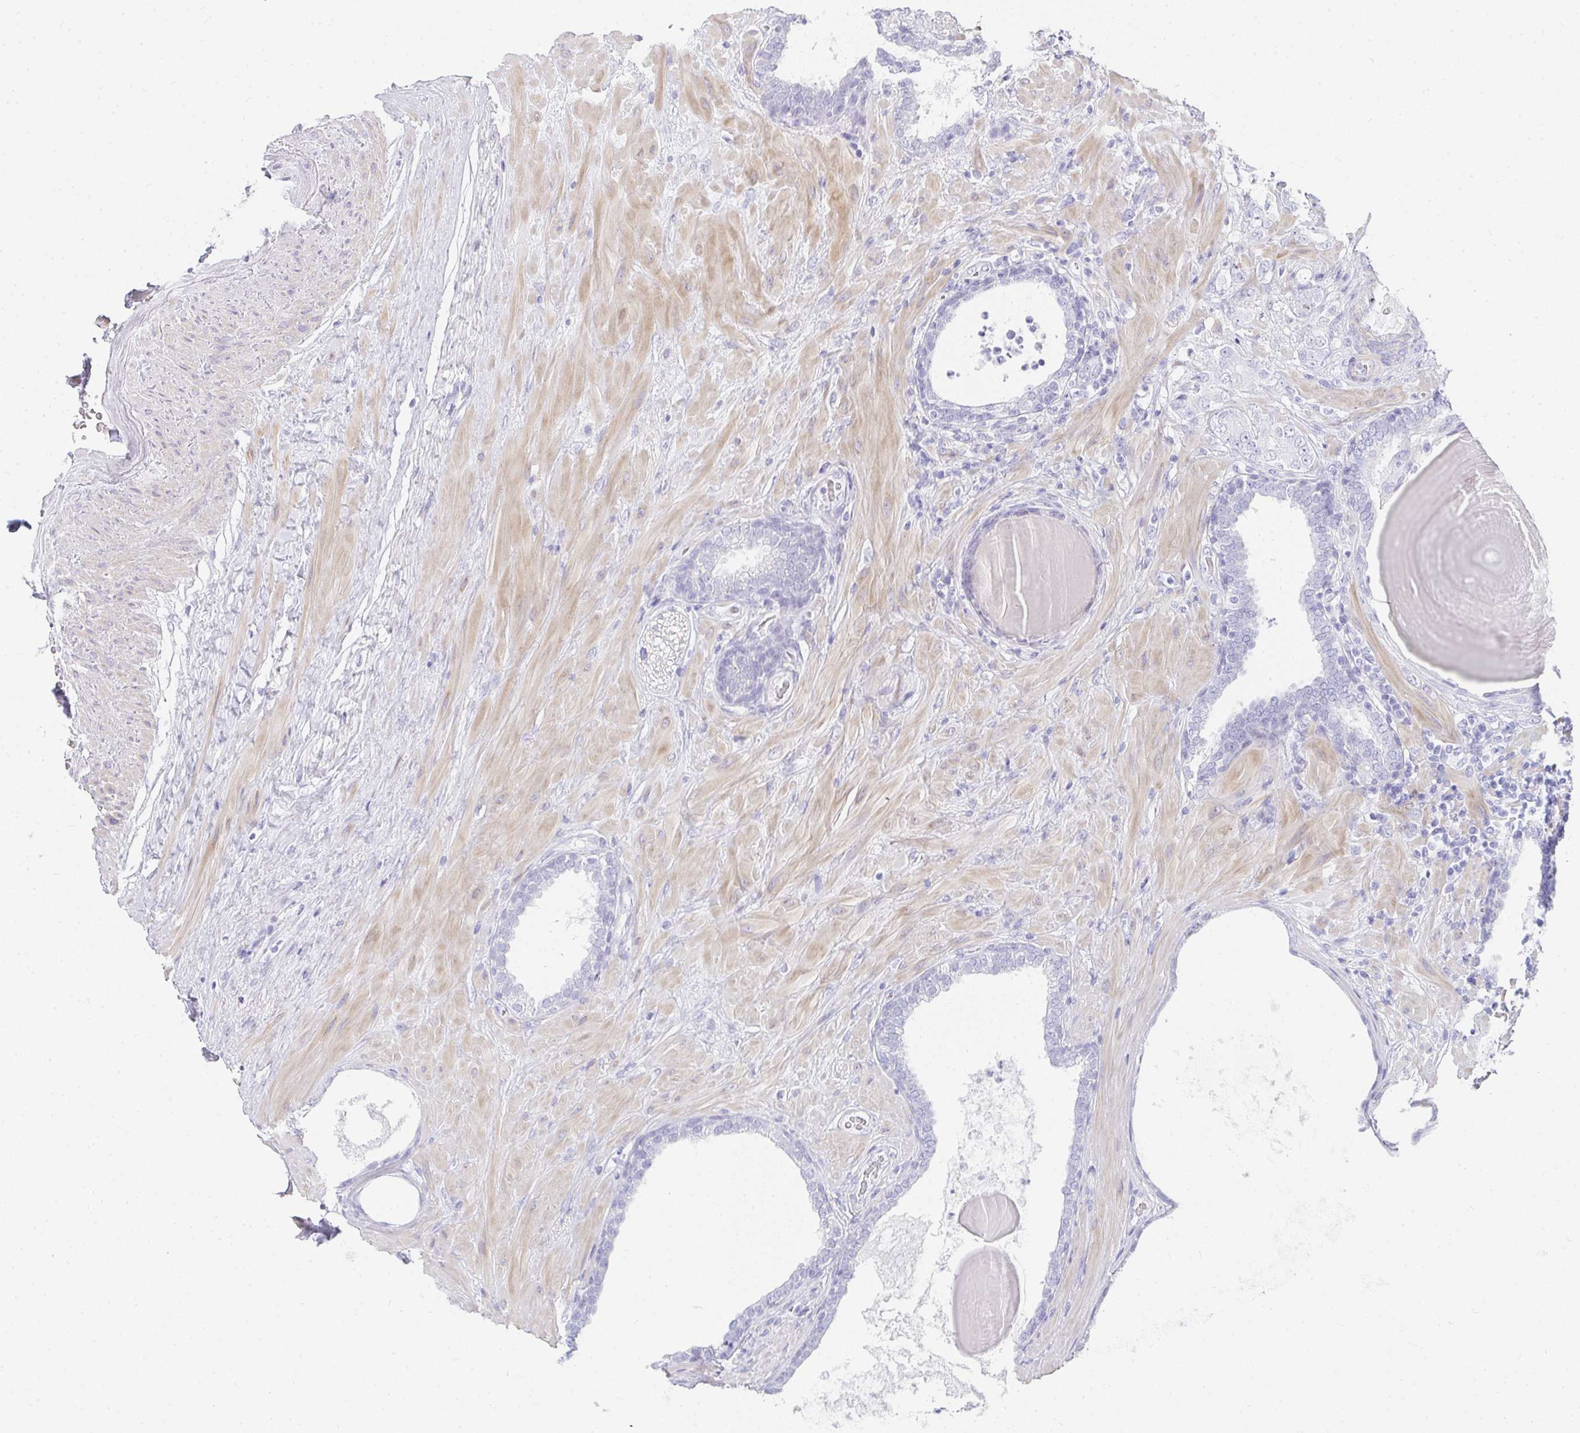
{"staining": {"intensity": "negative", "quantity": "none", "location": "none"}, "tissue": "prostate cancer", "cell_type": "Tumor cells", "image_type": "cancer", "snomed": [{"axis": "morphology", "description": "Adenocarcinoma, High grade"}, {"axis": "topography", "description": "Prostate"}], "caption": "Immunohistochemistry (IHC) histopathology image of human prostate cancer (high-grade adenocarcinoma) stained for a protein (brown), which shows no staining in tumor cells. Nuclei are stained in blue.", "gene": "PRND", "patient": {"sex": "male", "age": 62}}